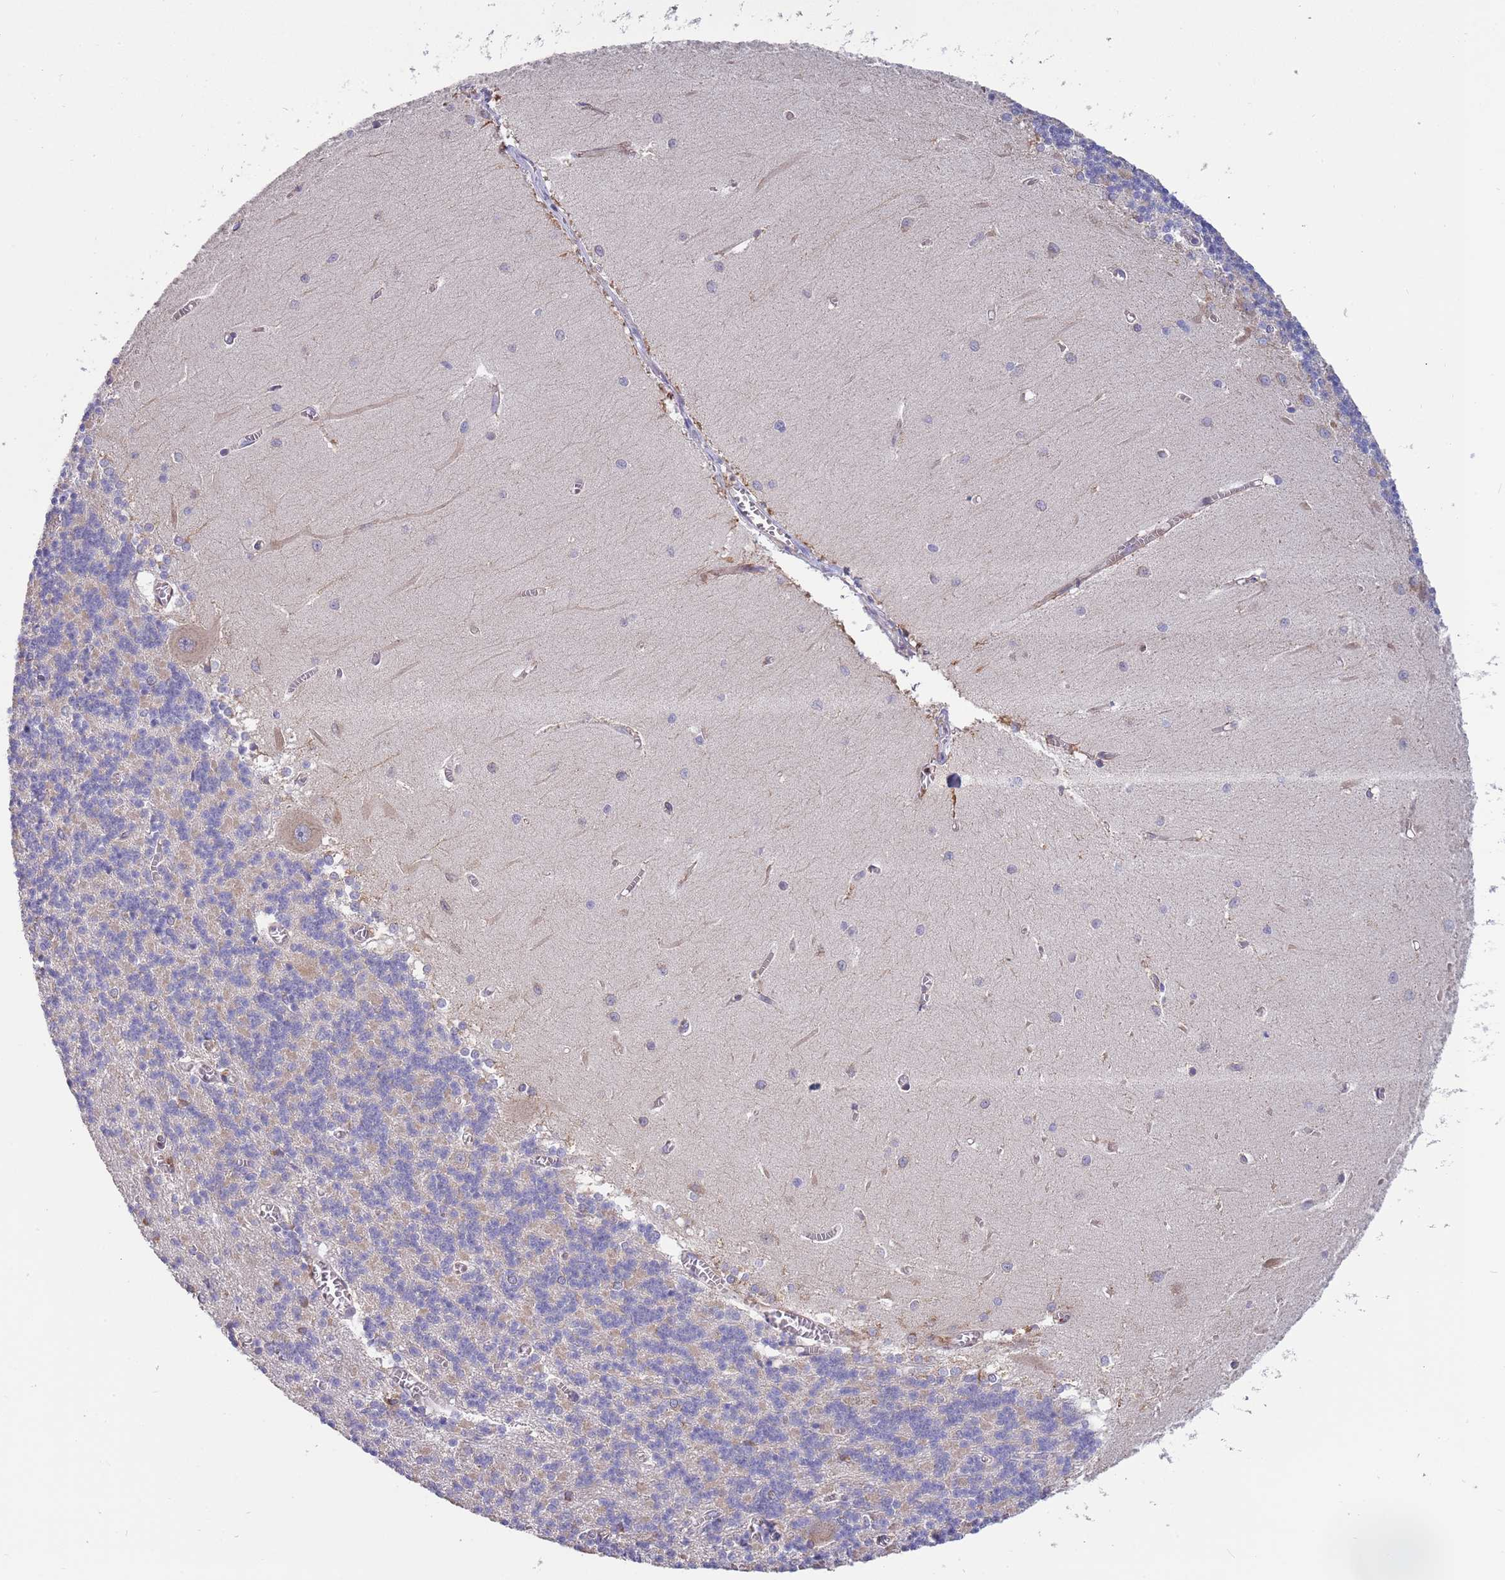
{"staining": {"intensity": "negative", "quantity": "none", "location": "none"}, "tissue": "cerebellum", "cell_type": "Cells in granular layer", "image_type": "normal", "snomed": [{"axis": "morphology", "description": "Normal tissue, NOS"}, {"axis": "topography", "description": "Cerebellum"}], "caption": "Human cerebellum stained for a protein using IHC demonstrates no positivity in cells in granular layer.", "gene": "ARMCX6", "patient": {"sex": "male", "age": 37}}